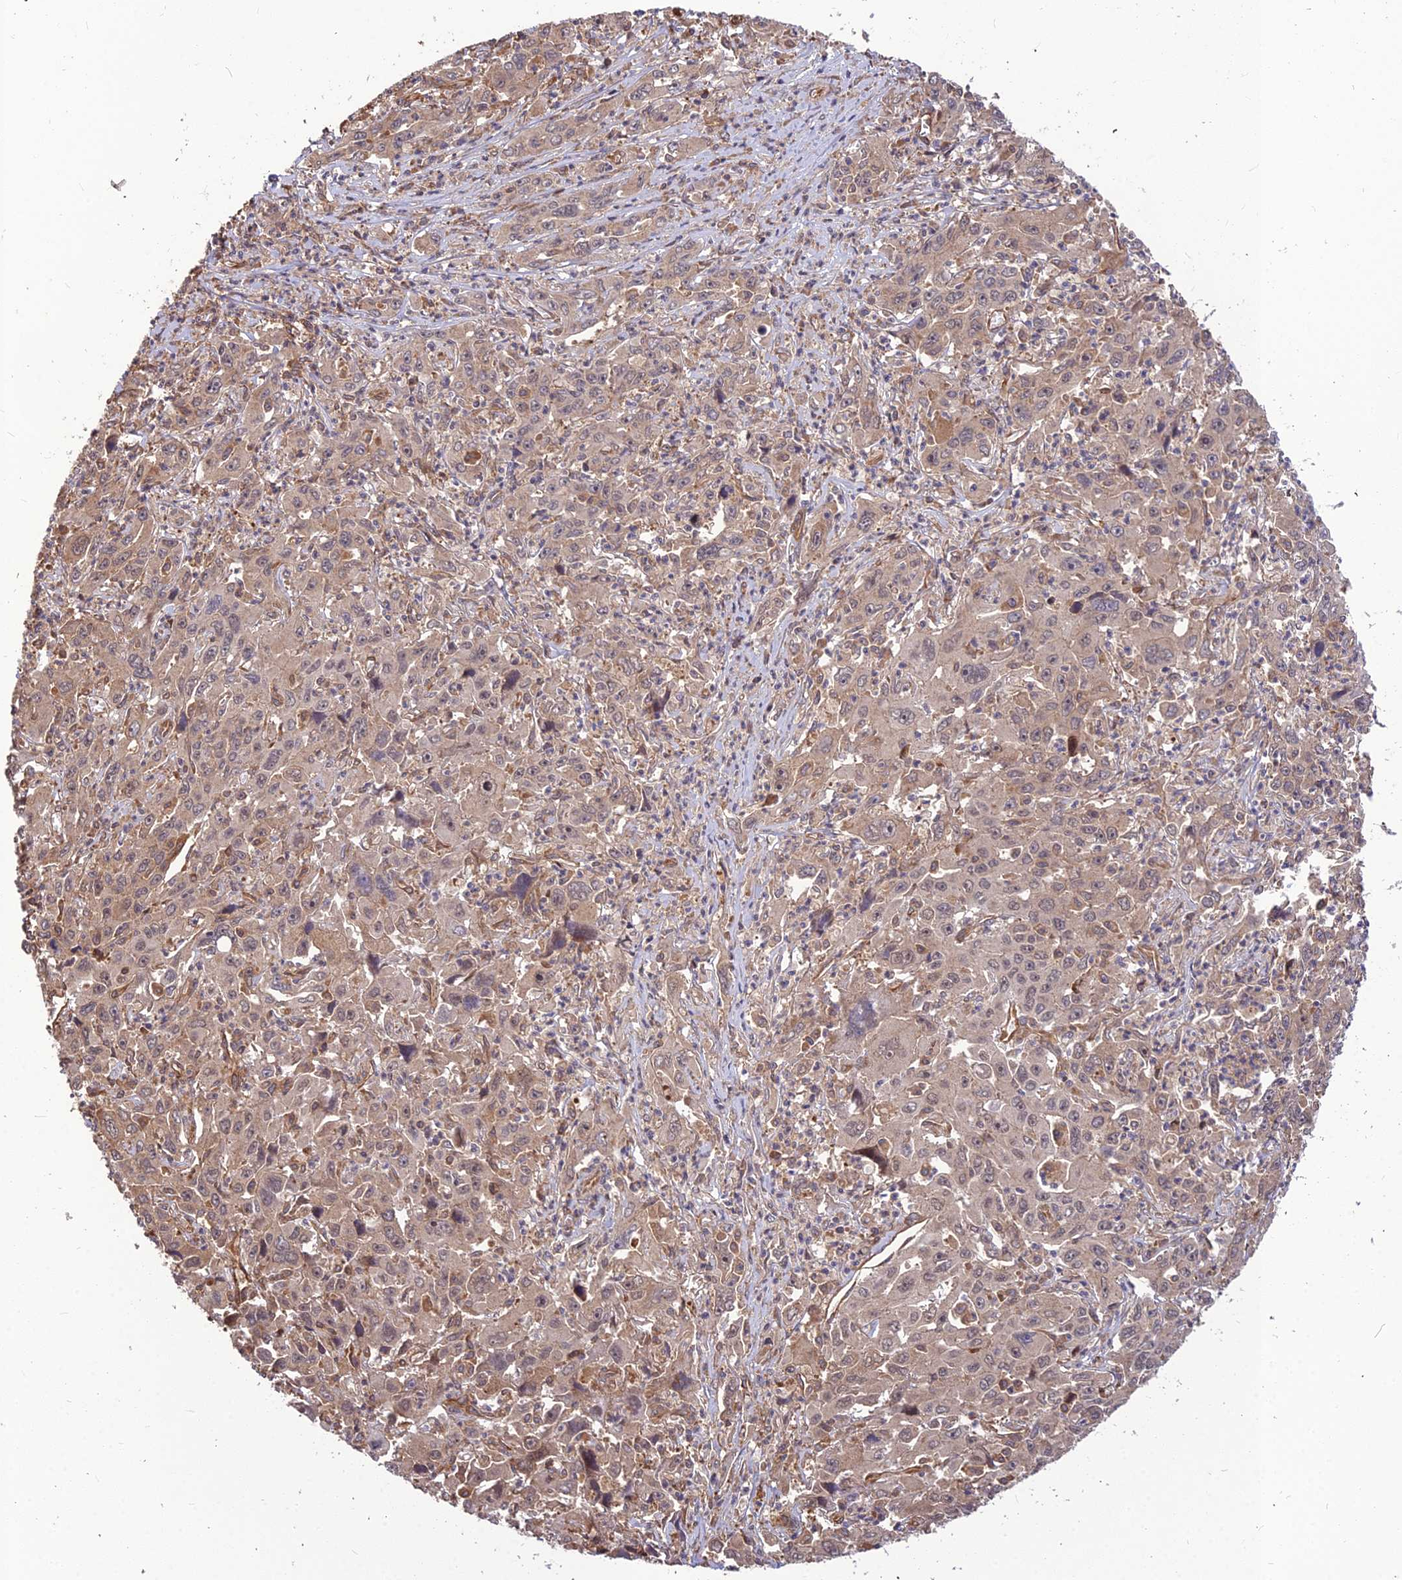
{"staining": {"intensity": "weak", "quantity": ">75%", "location": "cytoplasmic/membranous"}, "tissue": "liver cancer", "cell_type": "Tumor cells", "image_type": "cancer", "snomed": [{"axis": "morphology", "description": "Carcinoma, Hepatocellular, NOS"}, {"axis": "topography", "description": "Liver"}], "caption": "A brown stain highlights weak cytoplasmic/membranous staining of a protein in human hepatocellular carcinoma (liver) tumor cells. The staining is performed using DAB brown chromogen to label protein expression. The nuclei are counter-stained blue using hematoxylin.", "gene": "ZNF467", "patient": {"sex": "male", "age": 63}}